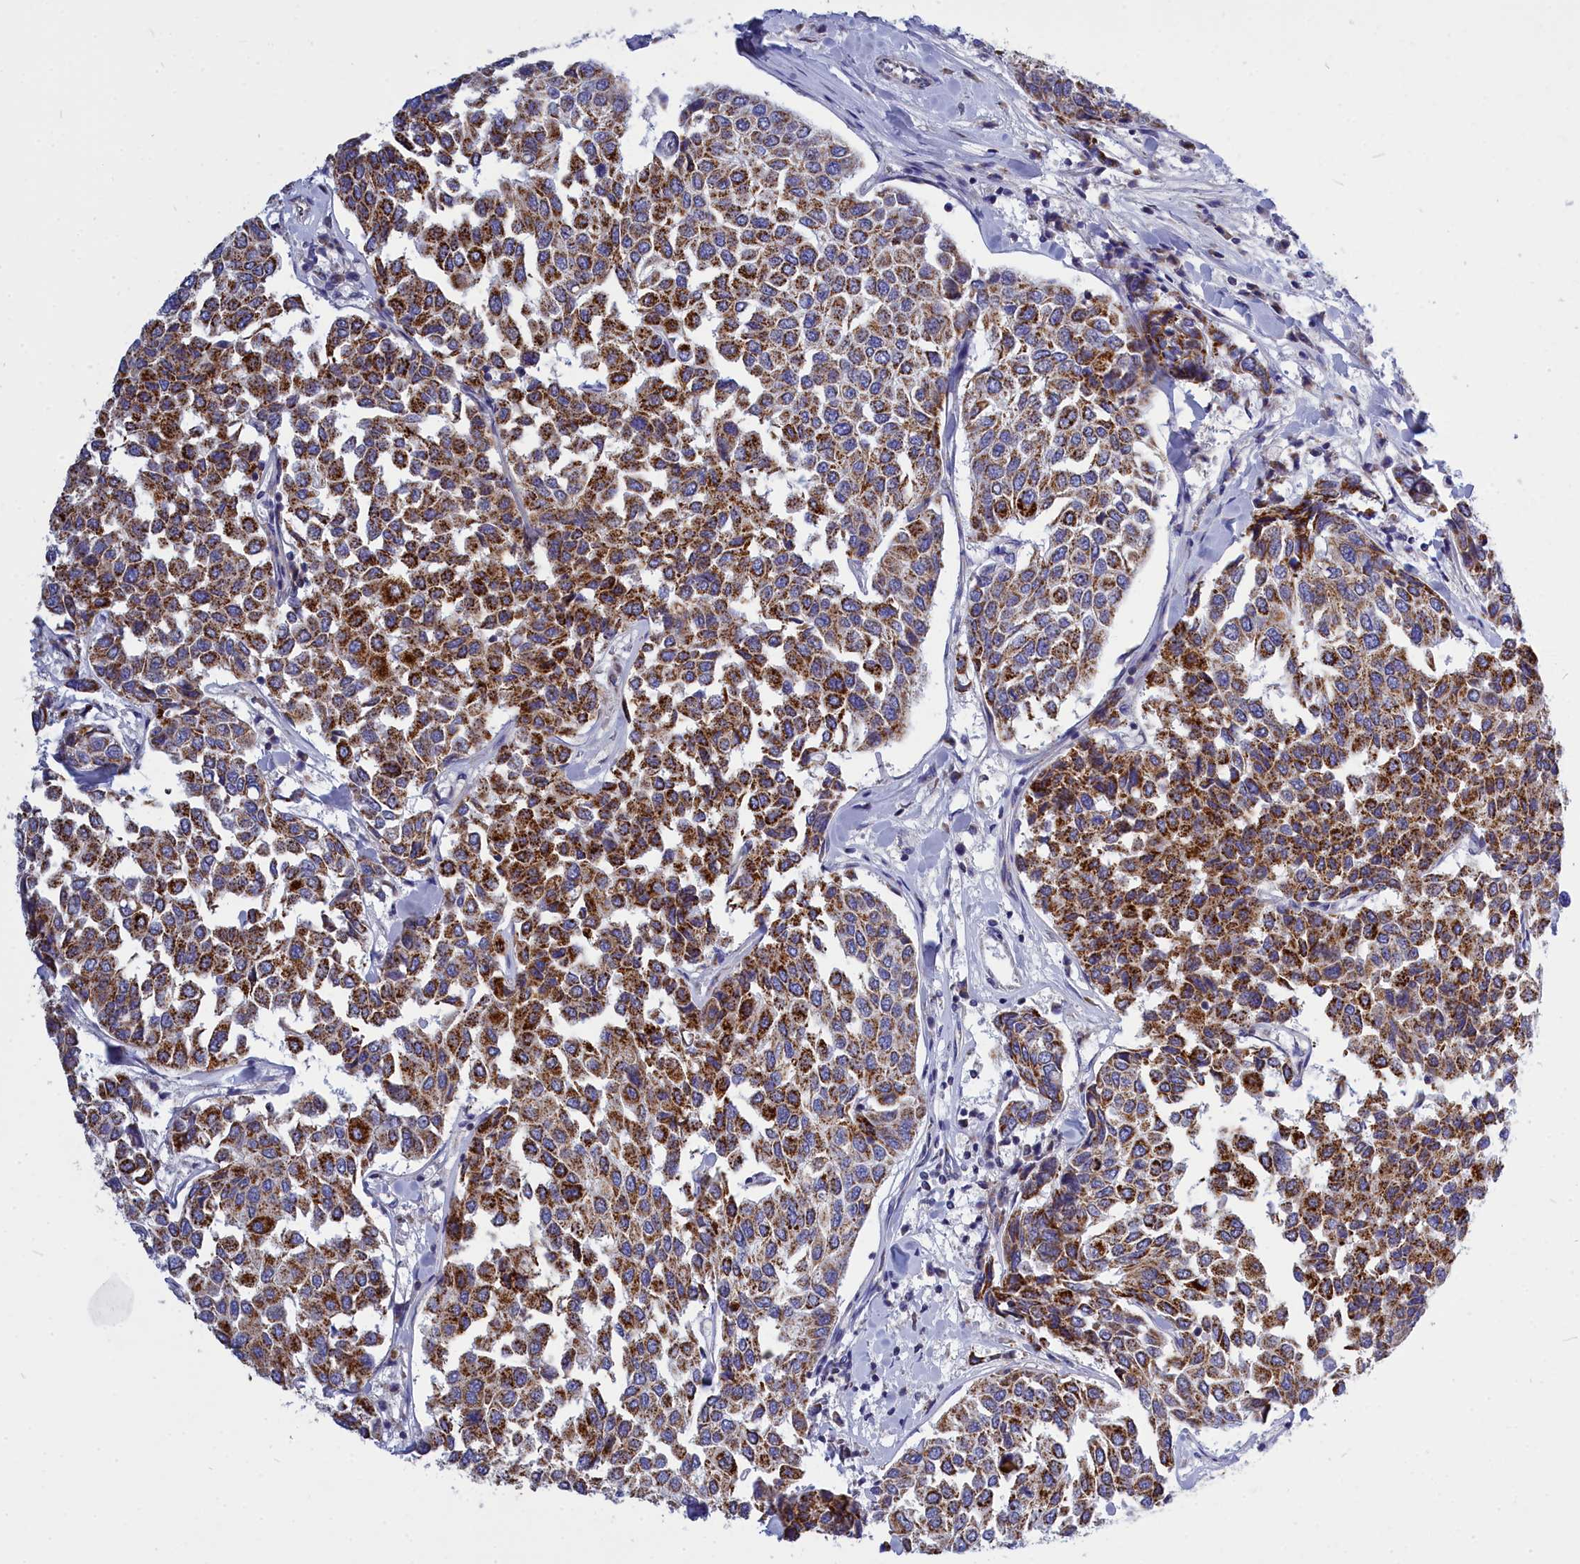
{"staining": {"intensity": "strong", "quantity": ">75%", "location": "cytoplasmic/membranous"}, "tissue": "breast cancer", "cell_type": "Tumor cells", "image_type": "cancer", "snomed": [{"axis": "morphology", "description": "Duct carcinoma"}, {"axis": "topography", "description": "Breast"}], "caption": "There is high levels of strong cytoplasmic/membranous expression in tumor cells of intraductal carcinoma (breast), as demonstrated by immunohistochemical staining (brown color).", "gene": "CCRL2", "patient": {"sex": "female", "age": 55}}